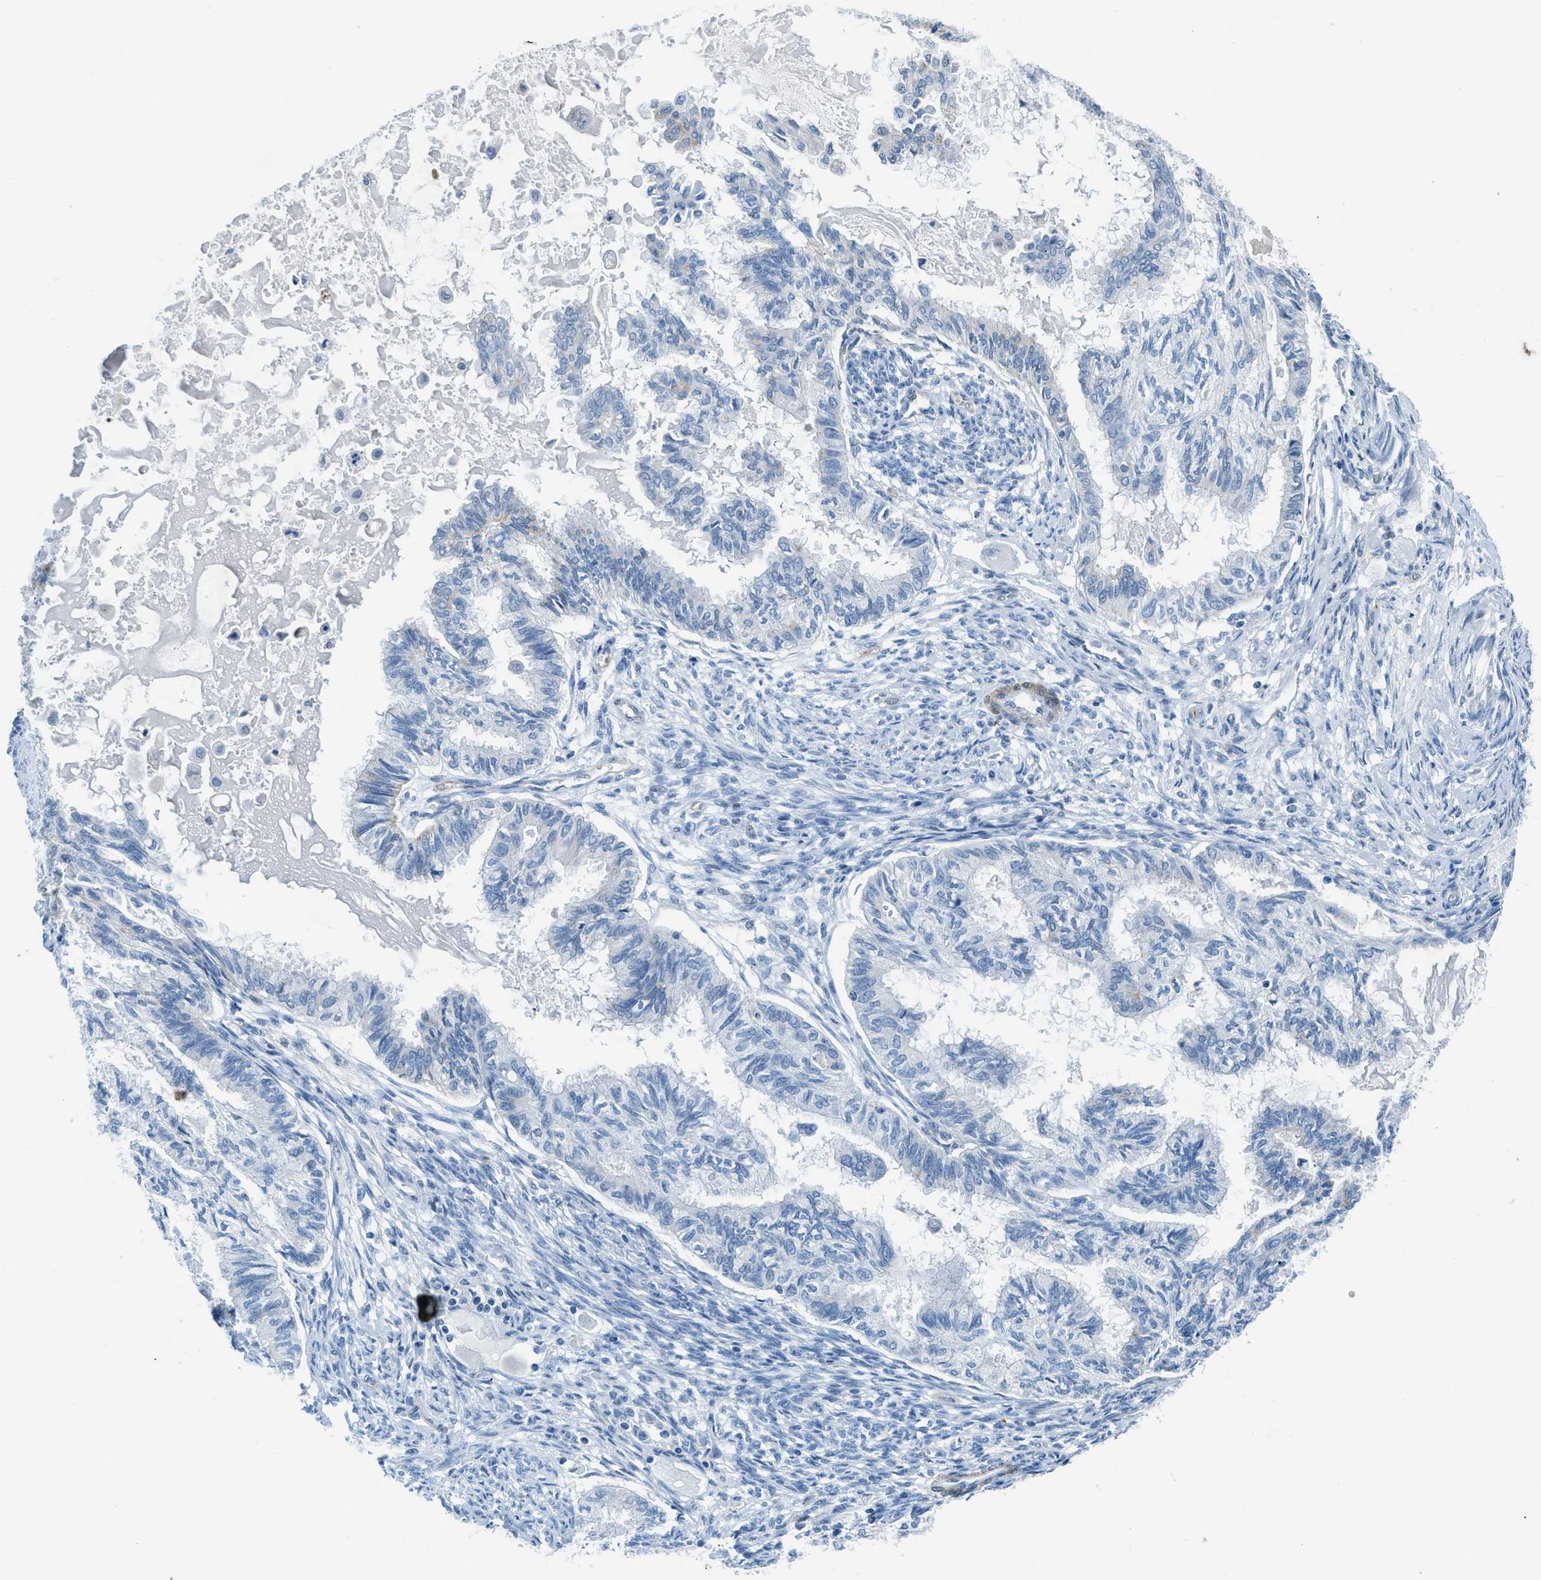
{"staining": {"intensity": "negative", "quantity": "none", "location": "none"}, "tissue": "cervical cancer", "cell_type": "Tumor cells", "image_type": "cancer", "snomed": [{"axis": "morphology", "description": "Normal tissue, NOS"}, {"axis": "morphology", "description": "Adenocarcinoma, NOS"}, {"axis": "topography", "description": "Cervix"}, {"axis": "topography", "description": "Endometrium"}], "caption": "An immunohistochemistry photomicrograph of cervical cancer (adenocarcinoma) is shown. There is no staining in tumor cells of cervical cancer (adenocarcinoma).", "gene": "MAPRE2", "patient": {"sex": "female", "age": 86}}